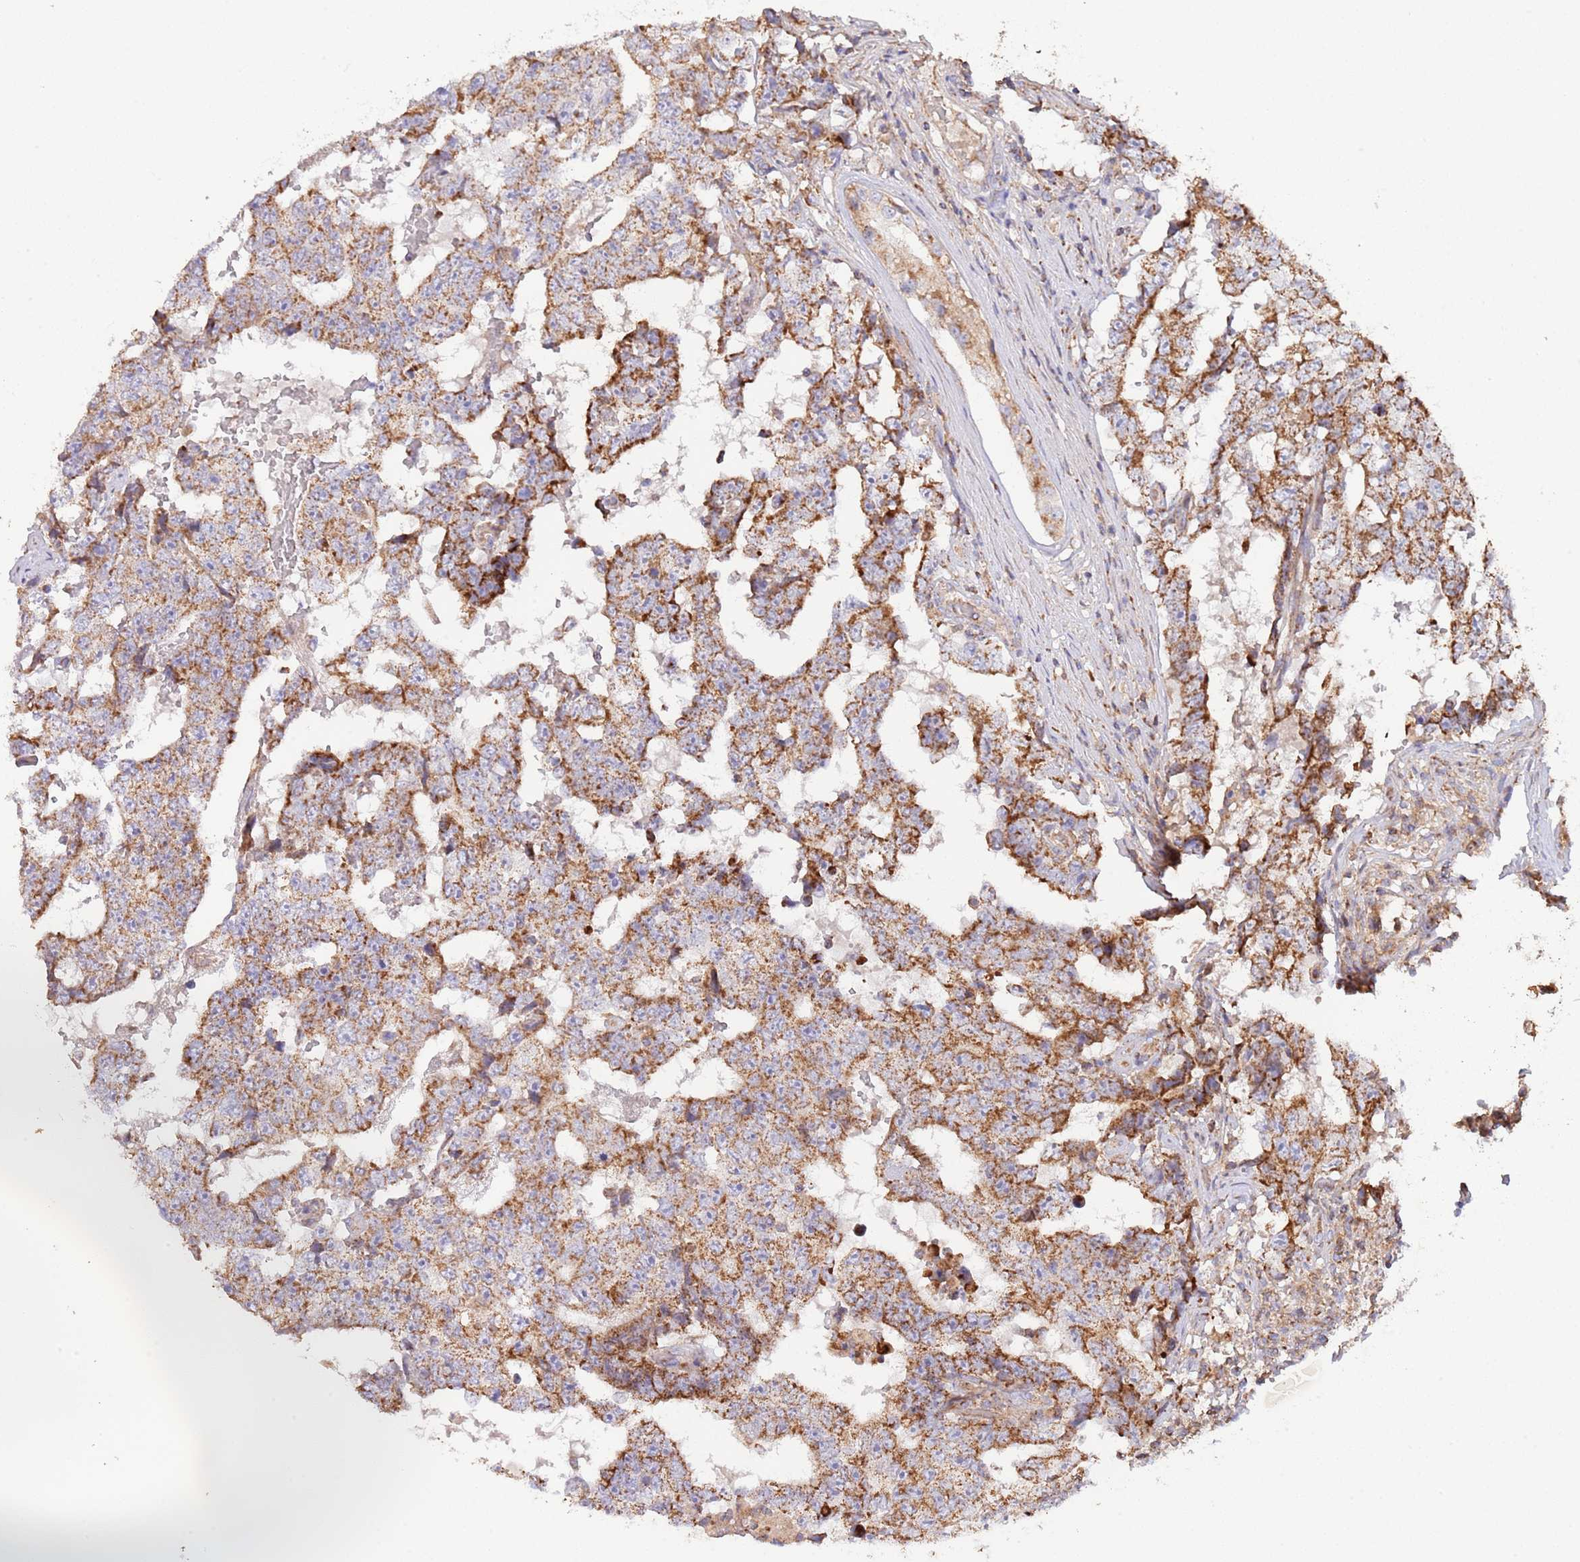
{"staining": {"intensity": "strong", "quantity": ">75%", "location": "cytoplasmic/membranous"}, "tissue": "testis cancer", "cell_type": "Tumor cells", "image_type": "cancer", "snomed": [{"axis": "morphology", "description": "Carcinoma, Embryonal, NOS"}, {"axis": "topography", "description": "Testis"}], "caption": "Tumor cells show high levels of strong cytoplasmic/membranous positivity in about >75% of cells in human testis embryonal carcinoma. (DAB IHC, brown staining for protein, blue staining for nuclei).", "gene": "DNAJA3", "patient": {"sex": "male", "age": 25}}